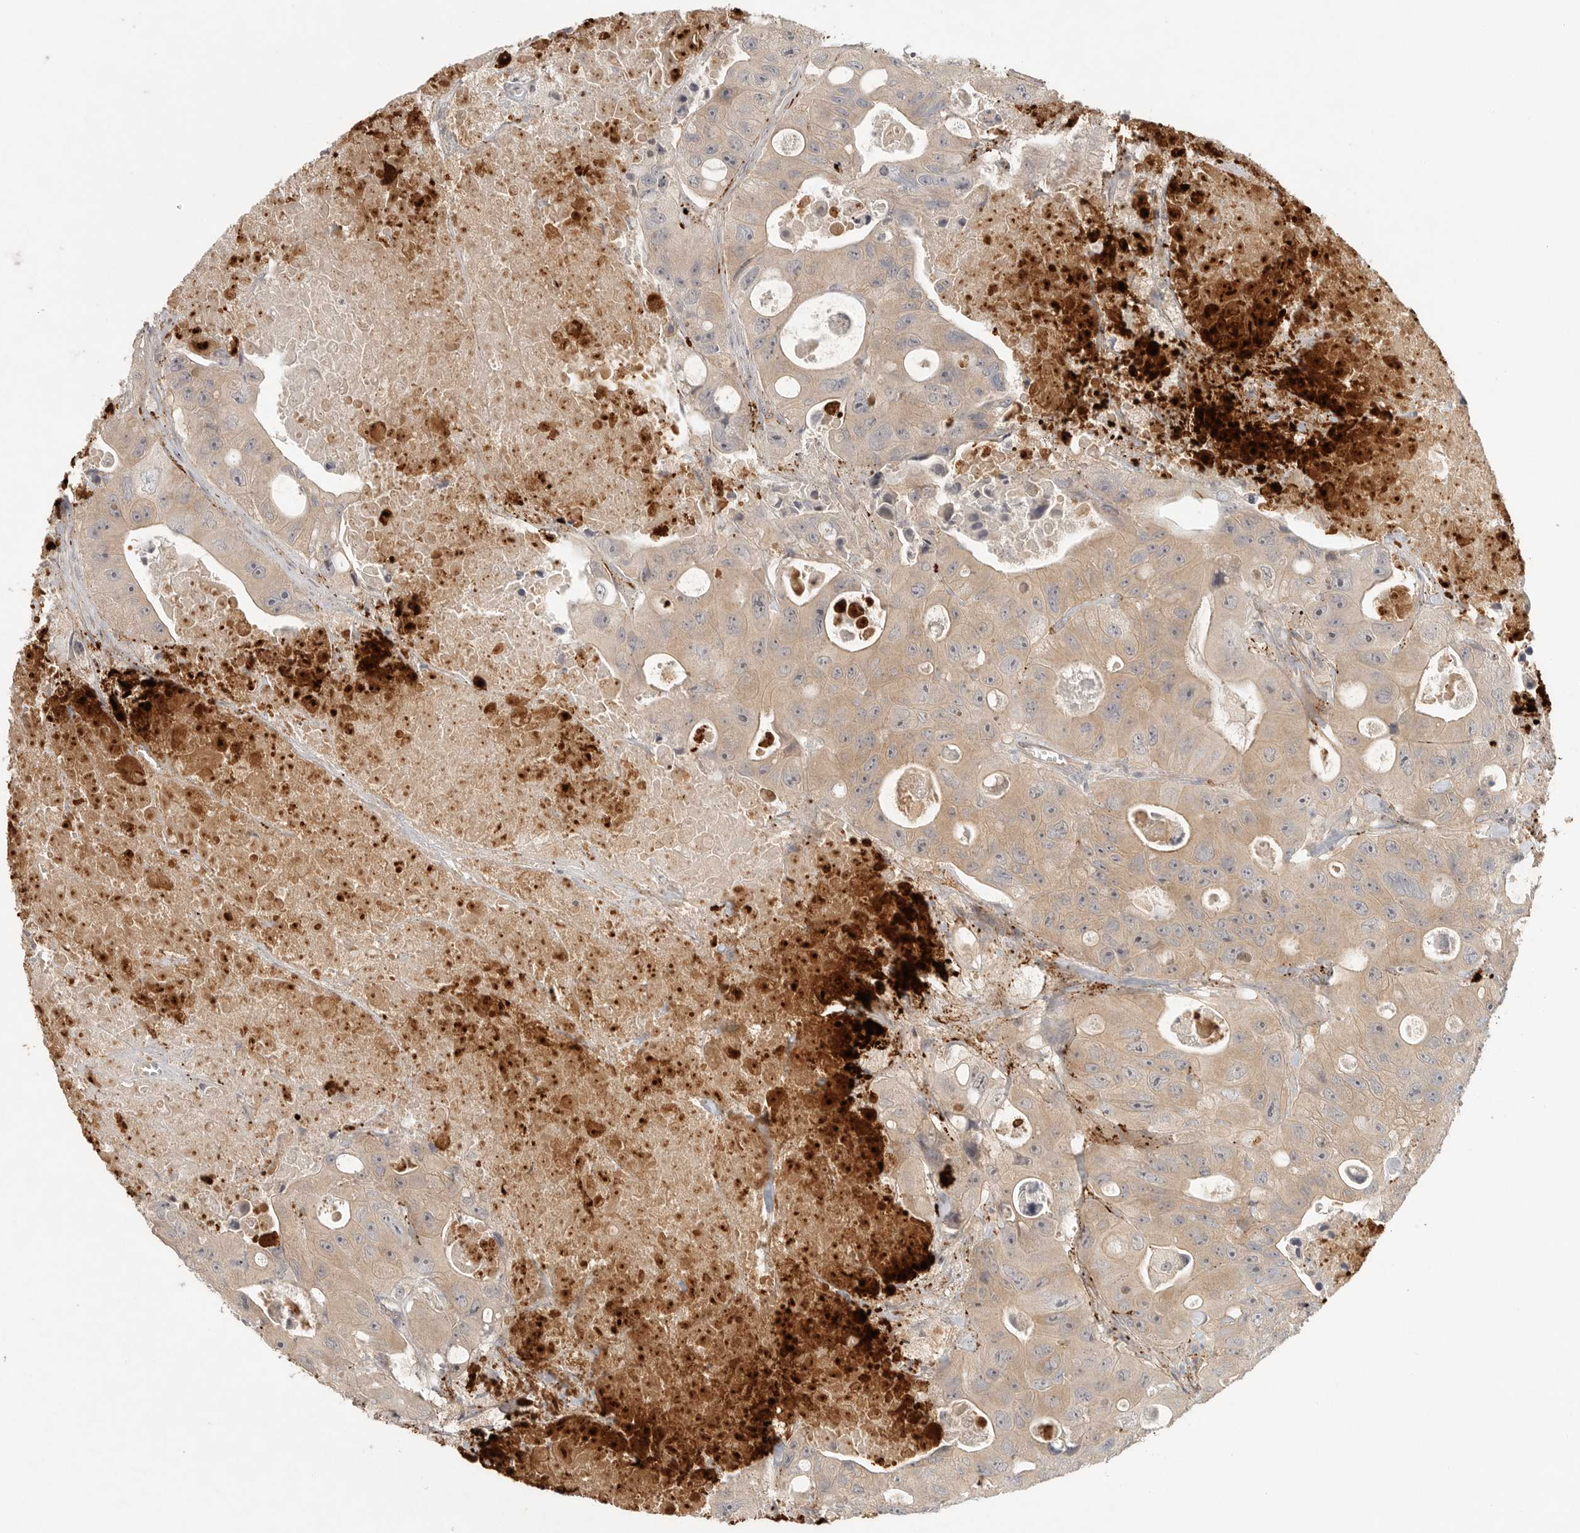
{"staining": {"intensity": "weak", "quantity": ">75%", "location": "cytoplasmic/membranous"}, "tissue": "colorectal cancer", "cell_type": "Tumor cells", "image_type": "cancer", "snomed": [{"axis": "morphology", "description": "Adenocarcinoma, NOS"}, {"axis": "topography", "description": "Colon"}], "caption": "Protein expression analysis of adenocarcinoma (colorectal) shows weak cytoplasmic/membranous staining in approximately >75% of tumor cells.", "gene": "HDAC6", "patient": {"sex": "female", "age": 46}}